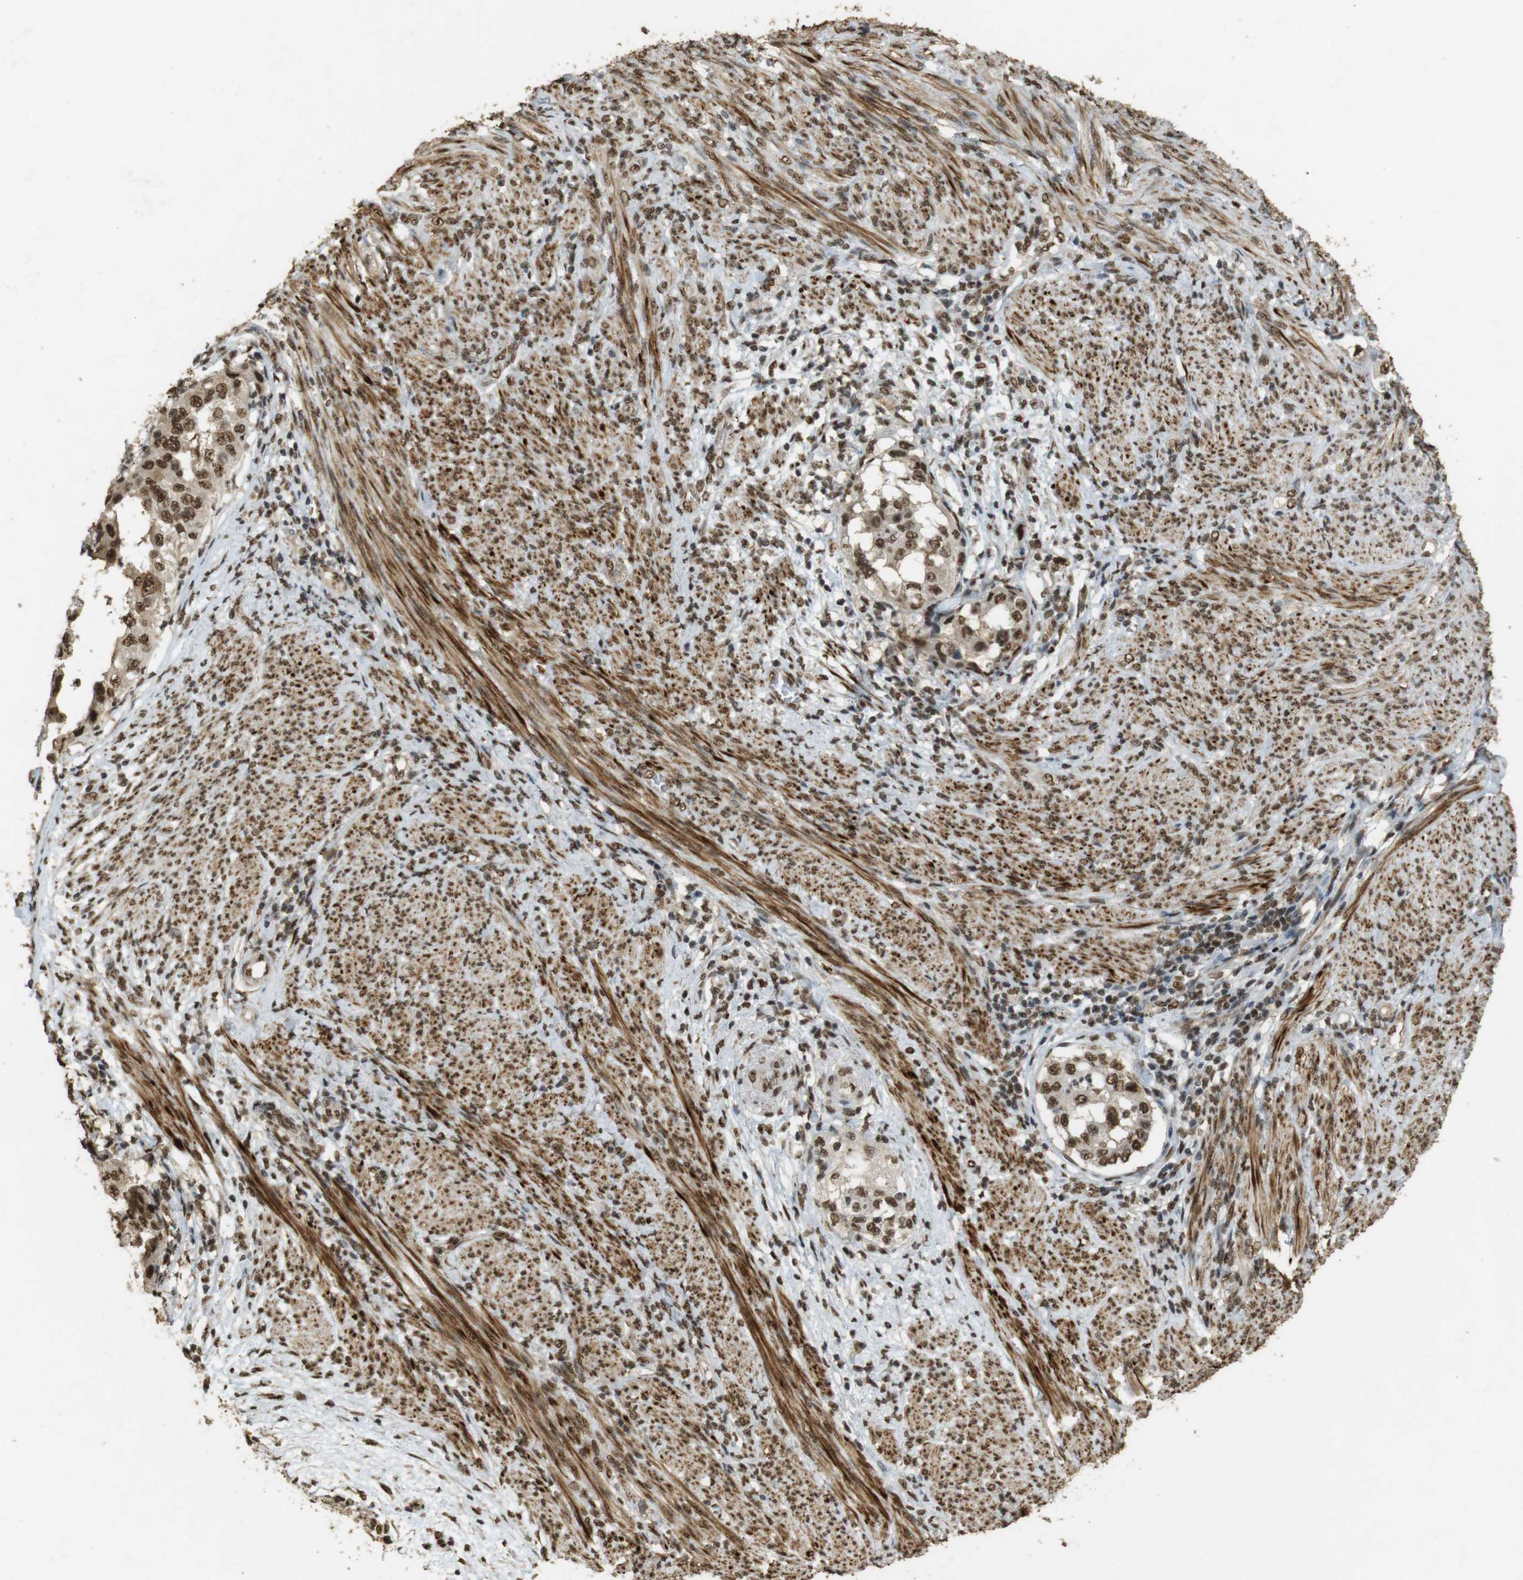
{"staining": {"intensity": "strong", "quantity": ">75%", "location": "nuclear"}, "tissue": "endometrial cancer", "cell_type": "Tumor cells", "image_type": "cancer", "snomed": [{"axis": "morphology", "description": "Adenocarcinoma, NOS"}, {"axis": "topography", "description": "Endometrium"}], "caption": "A photomicrograph showing strong nuclear expression in about >75% of tumor cells in endometrial cancer, as visualized by brown immunohistochemical staining.", "gene": "GATA4", "patient": {"sex": "female", "age": 85}}